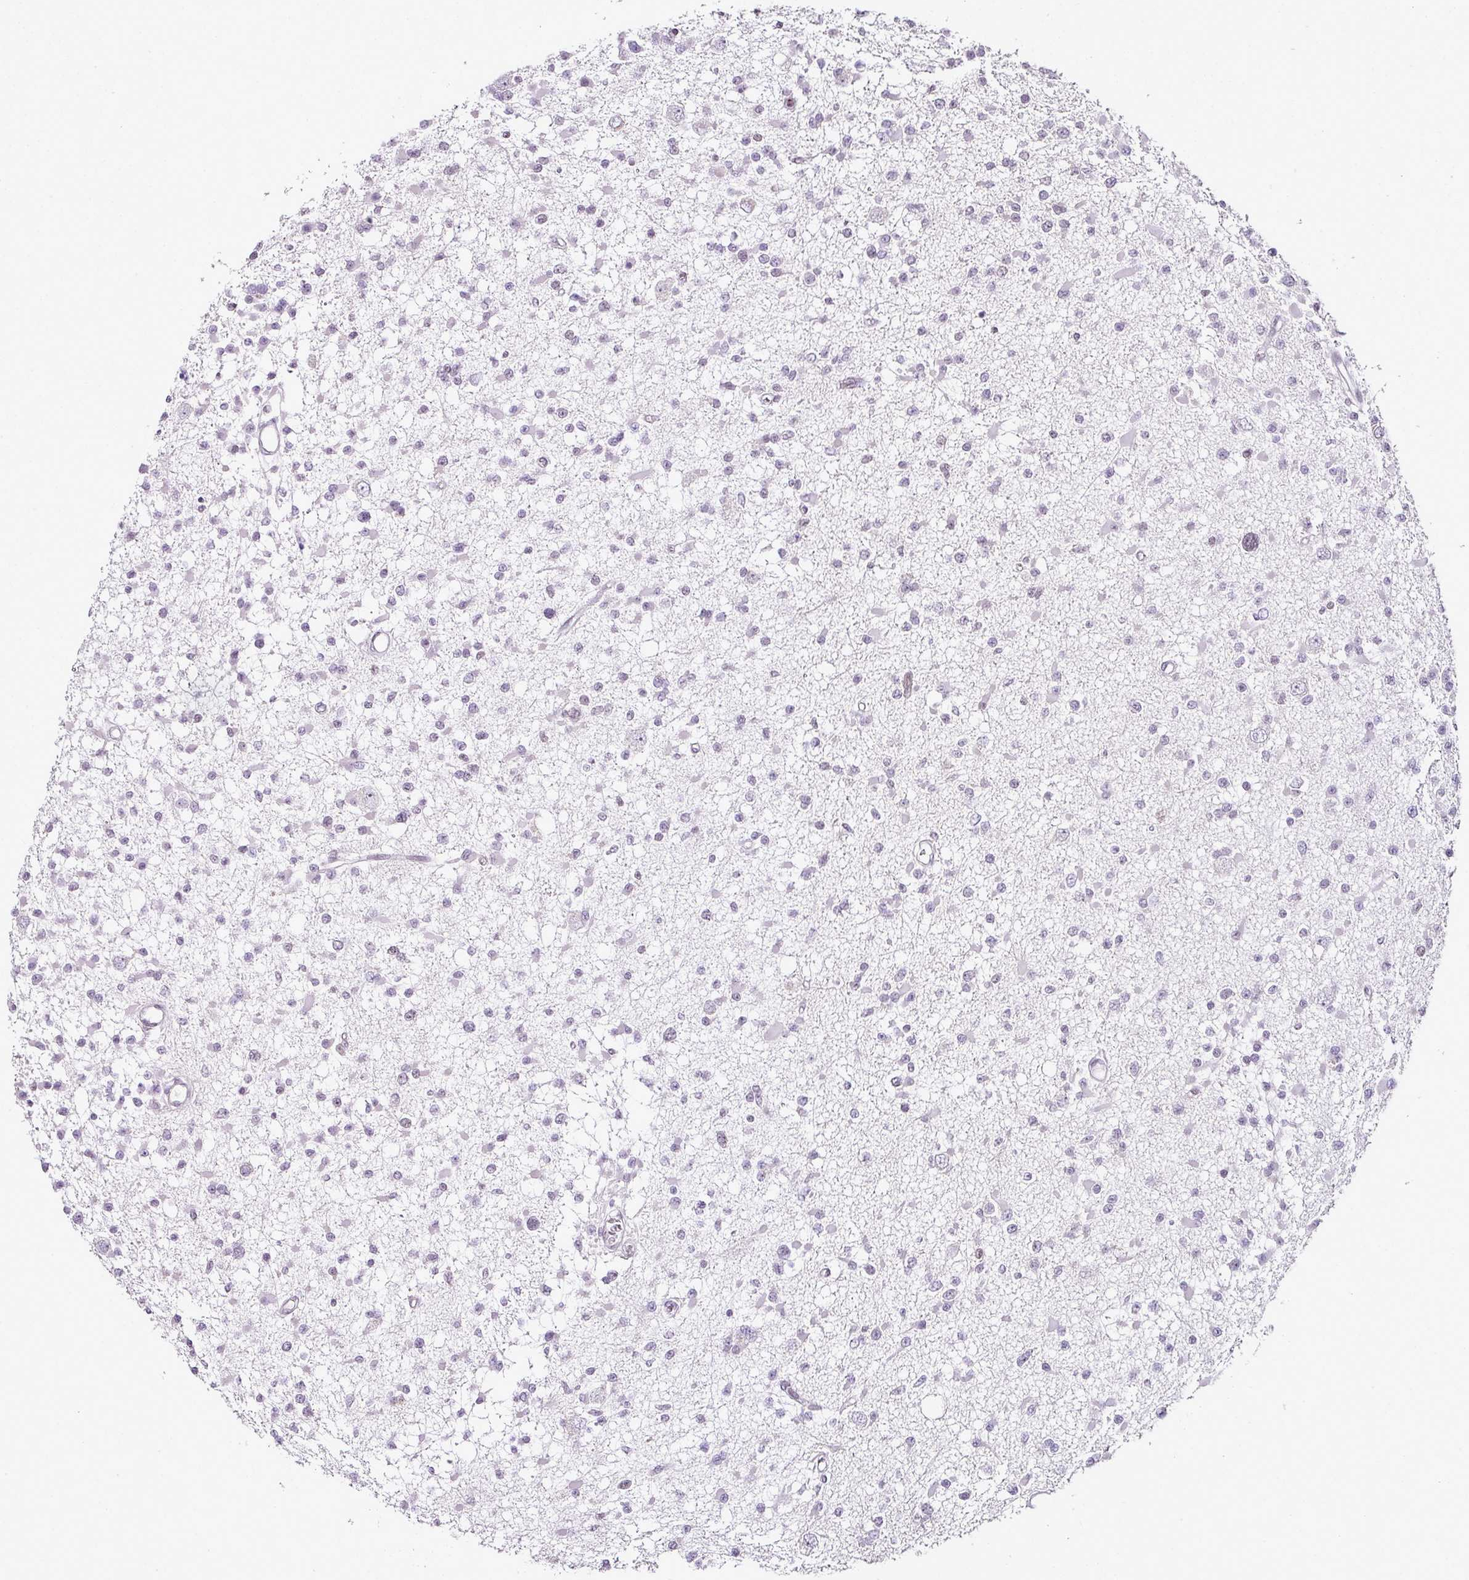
{"staining": {"intensity": "negative", "quantity": "none", "location": "none"}, "tissue": "glioma", "cell_type": "Tumor cells", "image_type": "cancer", "snomed": [{"axis": "morphology", "description": "Glioma, malignant, Low grade"}, {"axis": "topography", "description": "Brain"}], "caption": "An immunohistochemistry photomicrograph of low-grade glioma (malignant) is shown. There is no staining in tumor cells of low-grade glioma (malignant).", "gene": "FAM32A", "patient": {"sex": "female", "age": 22}}